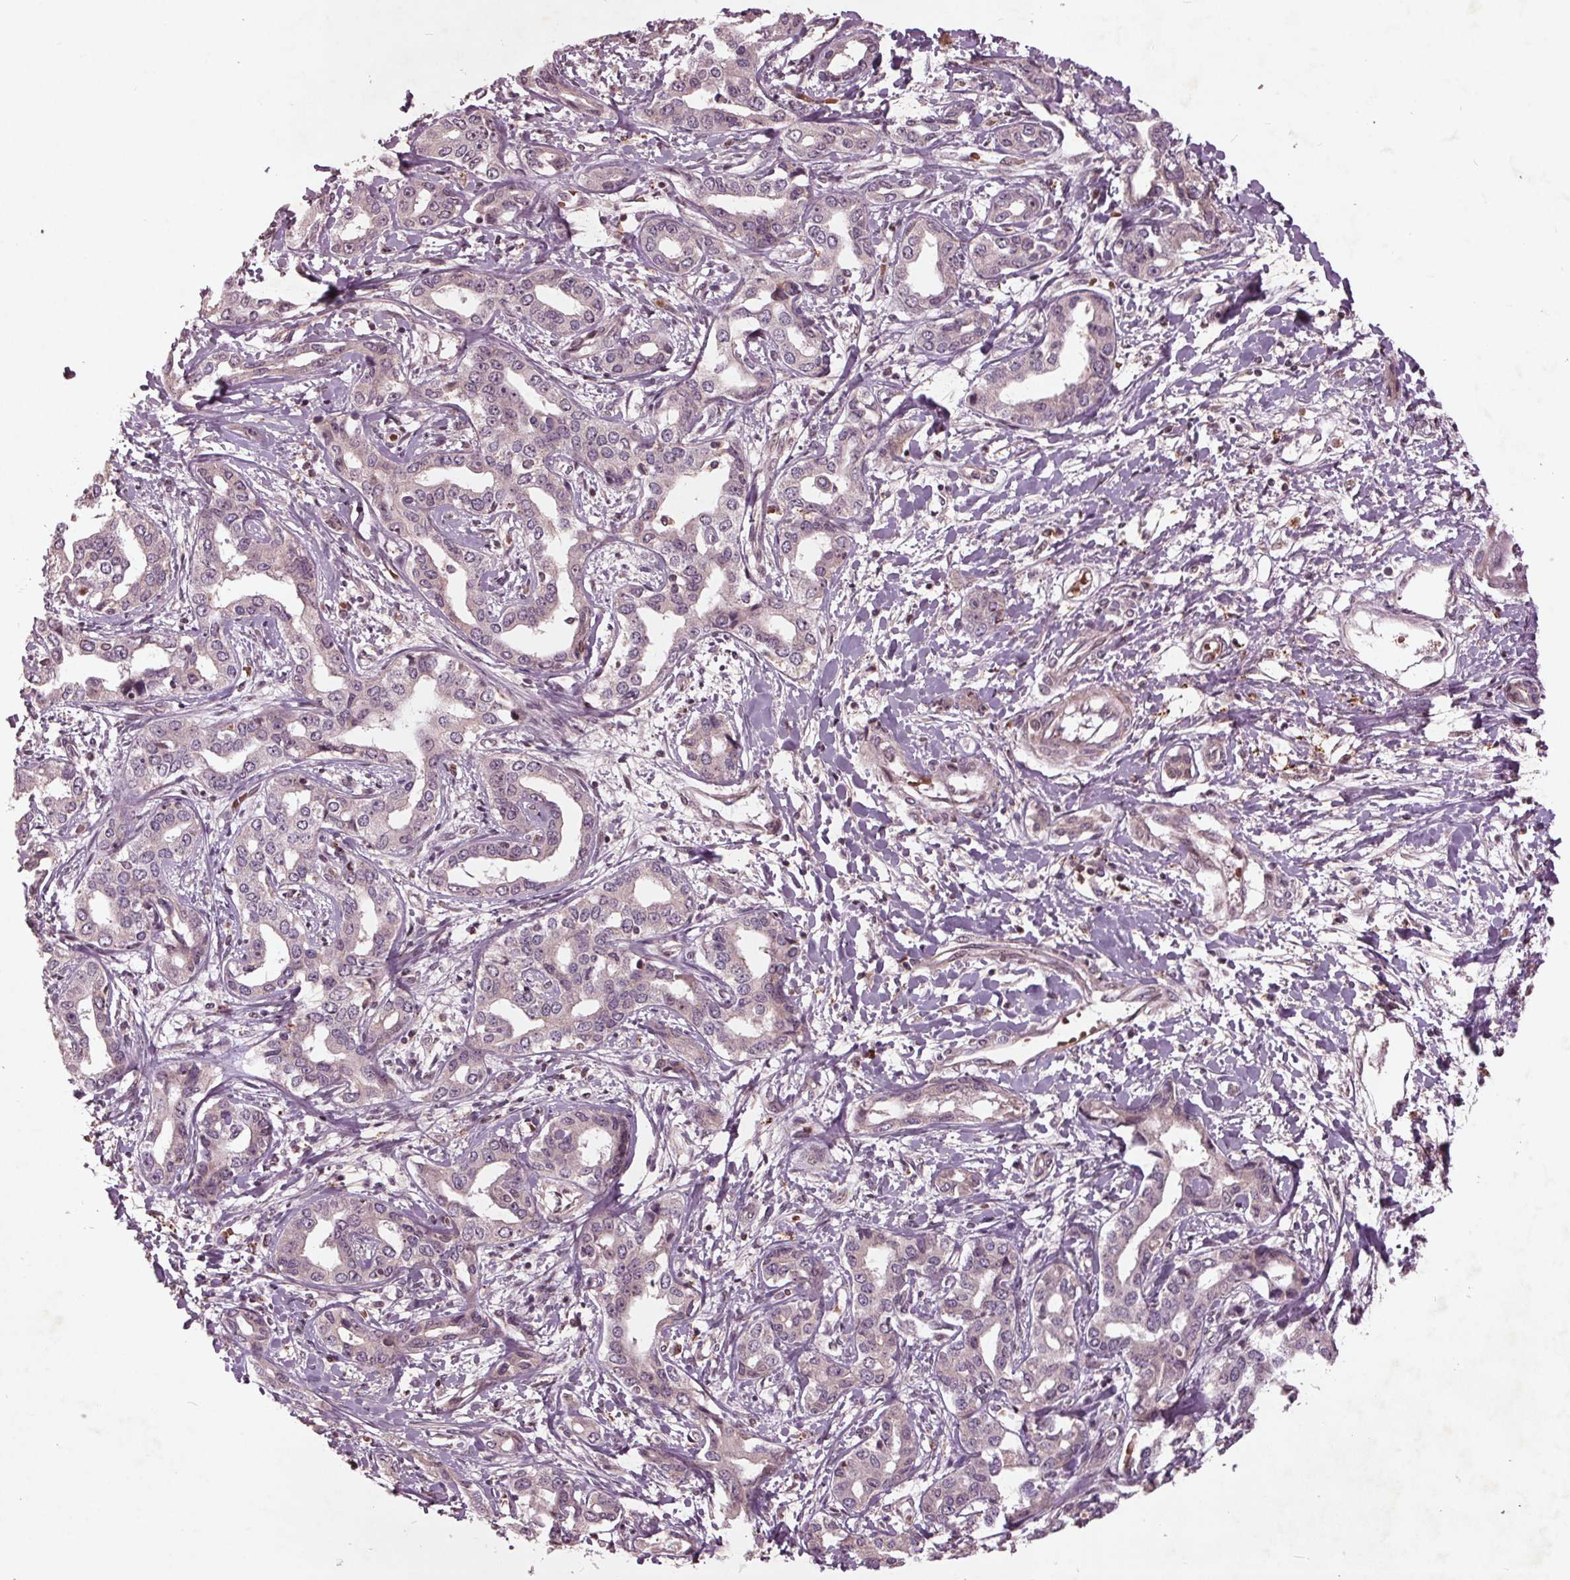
{"staining": {"intensity": "negative", "quantity": "none", "location": "none"}, "tissue": "liver cancer", "cell_type": "Tumor cells", "image_type": "cancer", "snomed": [{"axis": "morphology", "description": "Cholangiocarcinoma"}, {"axis": "topography", "description": "Liver"}], "caption": "A high-resolution image shows immunohistochemistry staining of cholangiocarcinoma (liver), which shows no significant staining in tumor cells.", "gene": "CDKL4", "patient": {"sex": "male", "age": 59}}